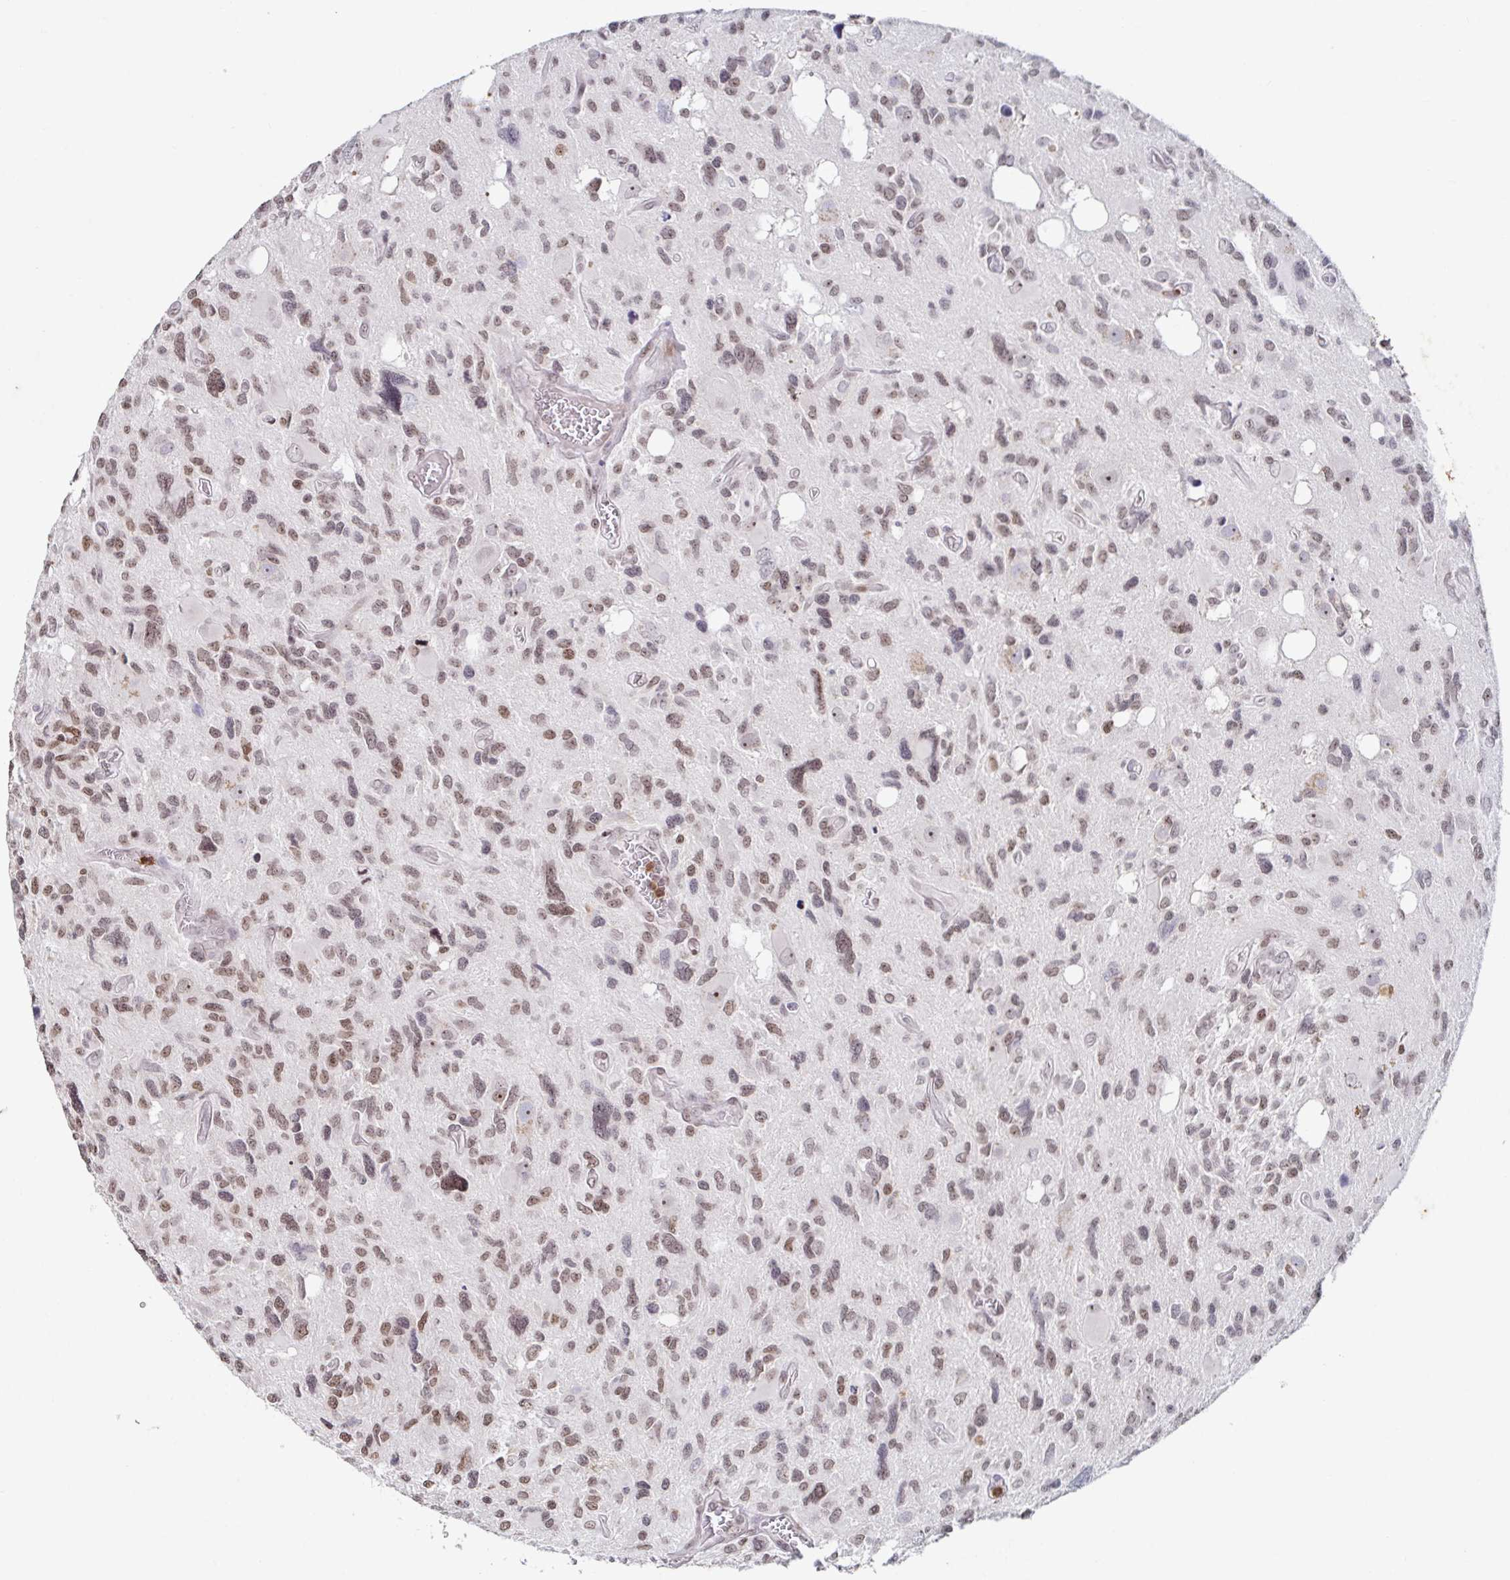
{"staining": {"intensity": "moderate", "quantity": ">75%", "location": "nuclear"}, "tissue": "glioma", "cell_type": "Tumor cells", "image_type": "cancer", "snomed": [{"axis": "morphology", "description": "Glioma, malignant, High grade"}, {"axis": "topography", "description": "Brain"}], "caption": "High-grade glioma (malignant) stained for a protein shows moderate nuclear positivity in tumor cells.", "gene": "C19orf53", "patient": {"sex": "male", "age": 49}}